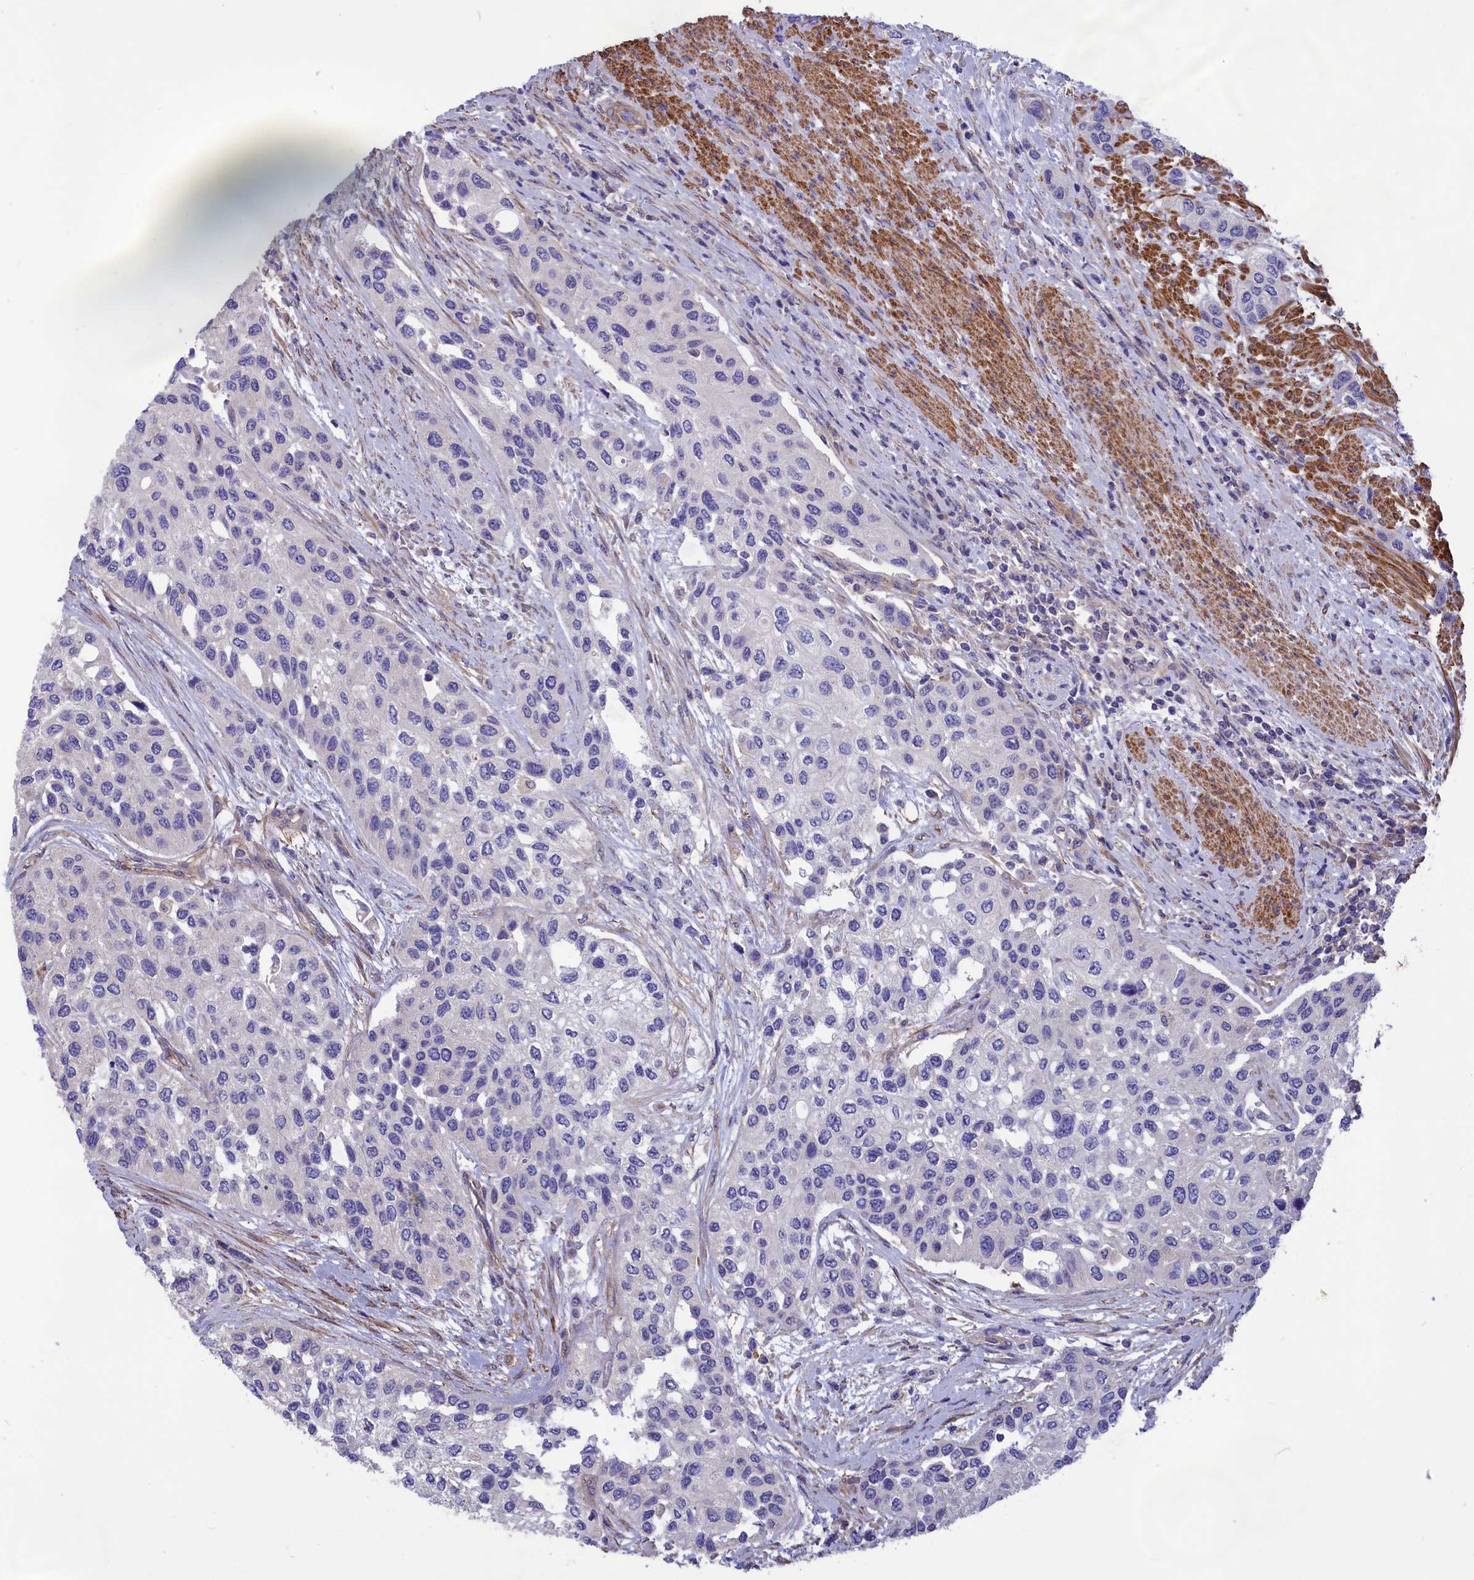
{"staining": {"intensity": "negative", "quantity": "none", "location": "none"}, "tissue": "urothelial cancer", "cell_type": "Tumor cells", "image_type": "cancer", "snomed": [{"axis": "morphology", "description": "Normal tissue, NOS"}, {"axis": "morphology", "description": "Urothelial carcinoma, High grade"}, {"axis": "topography", "description": "Vascular tissue"}, {"axis": "topography", "description": "Urinary bladder"}], "caption": "High-grade urothelial carcinoma was stained to show a protein in brown. There is no significant staining in tumor cells.", "gene": "AMDHD2", "patient": {"sex": "female", "age": 56}}